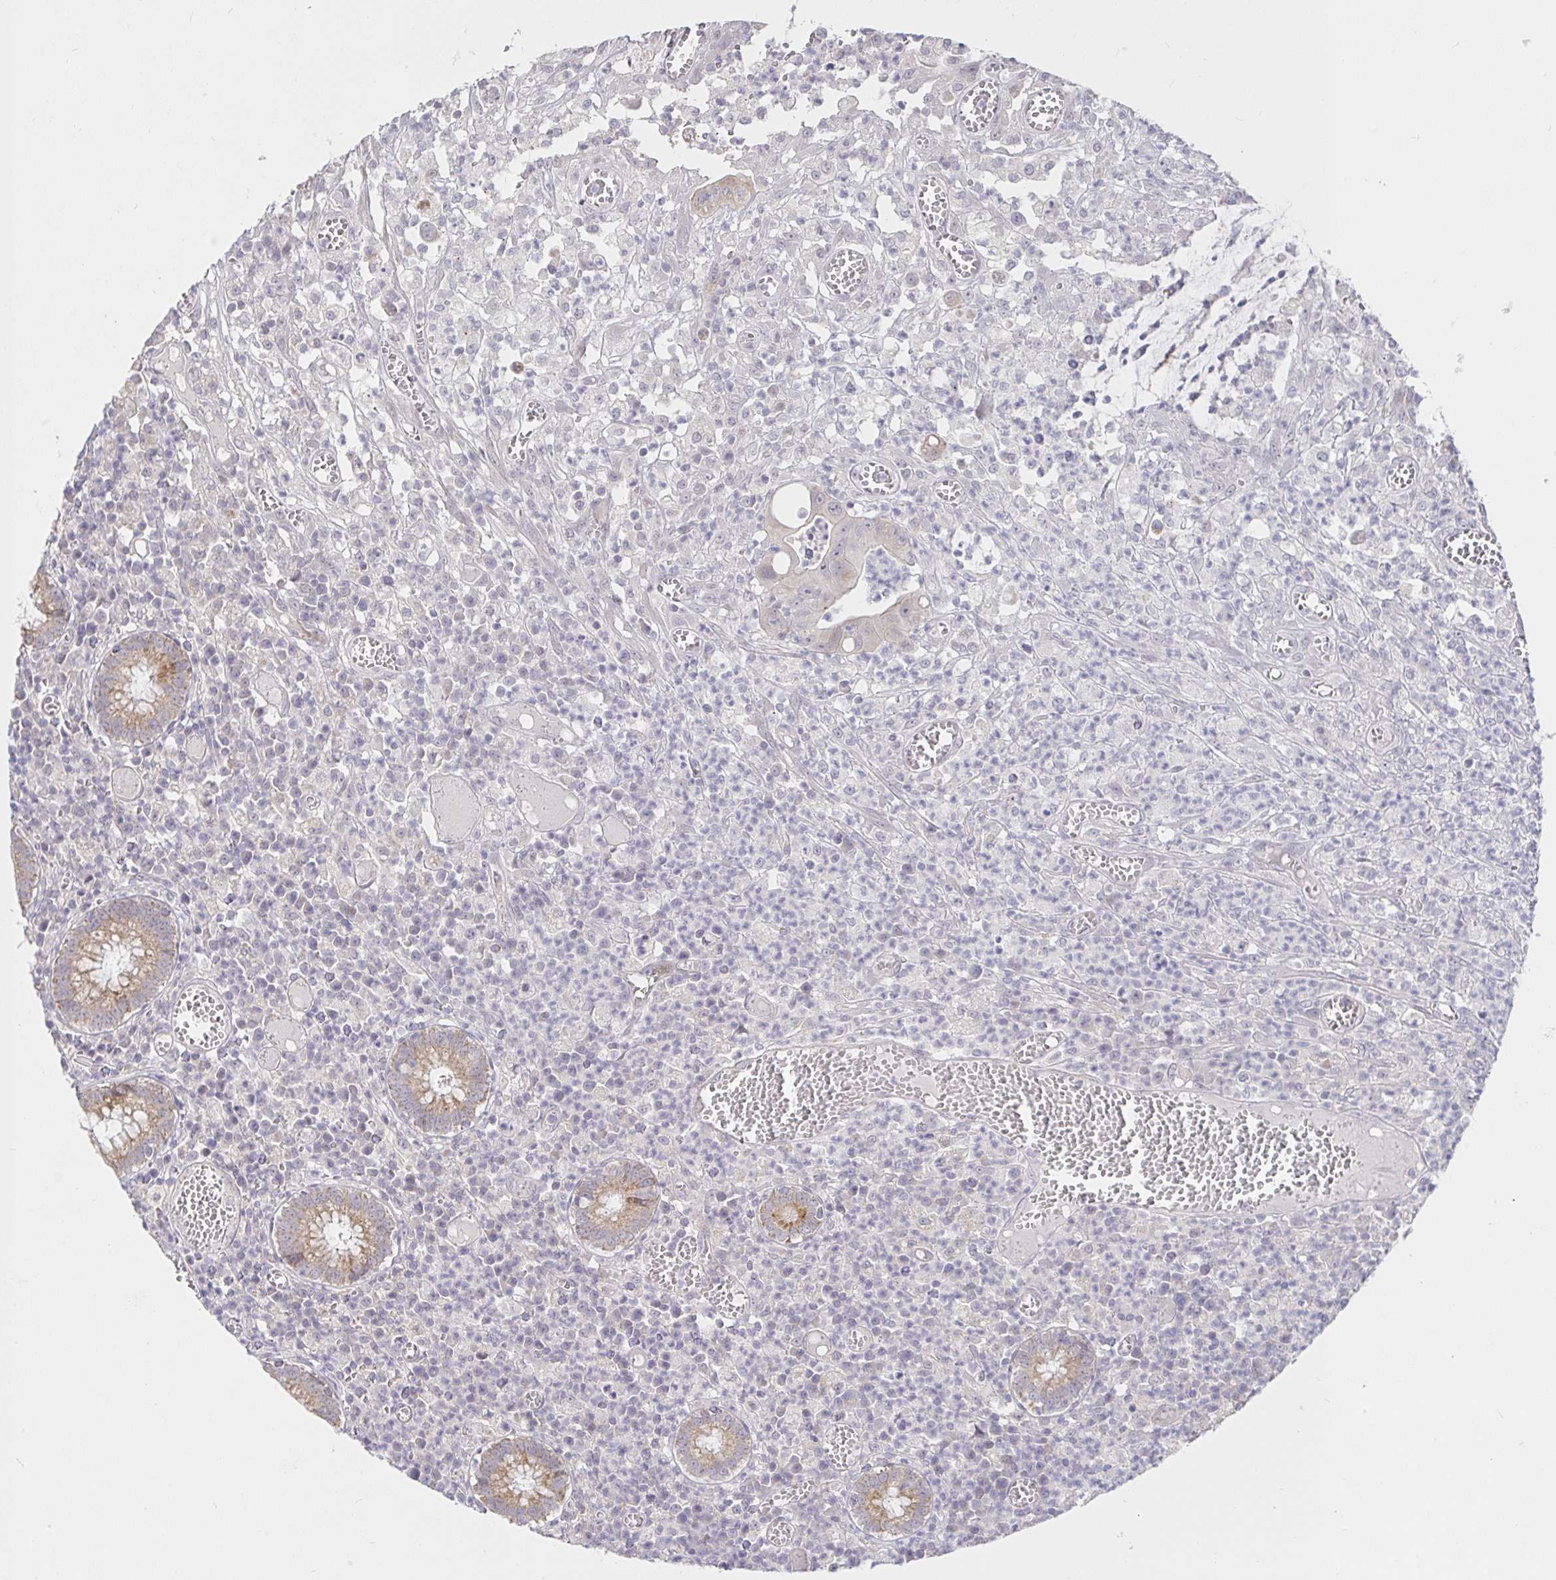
{"staining": {"intensity": "negative", "quantity": "none", "location": "none"}, "tissue": "colorectal cancer", "cell_type": "Tumor cells", "image_type": "cancer", "snomed": [{"axis": "morphology", "description": "Normal tissue, NOS"}, {"axis": "morphology", "description": "Adenocarcinoma, NOS"}, {"axis": "topography", "description": "Colon"}], "caption": "IHC histopathology image of neoplastic tissue: human colorectal cancer stained with DAB demonstrates no significant protein expression in tumor cells. (Brightfield microscopy of DAB immunohistochemistry at high magnification).", "gene": "CIT", "patient": {"sex": "male", "age": 65}}